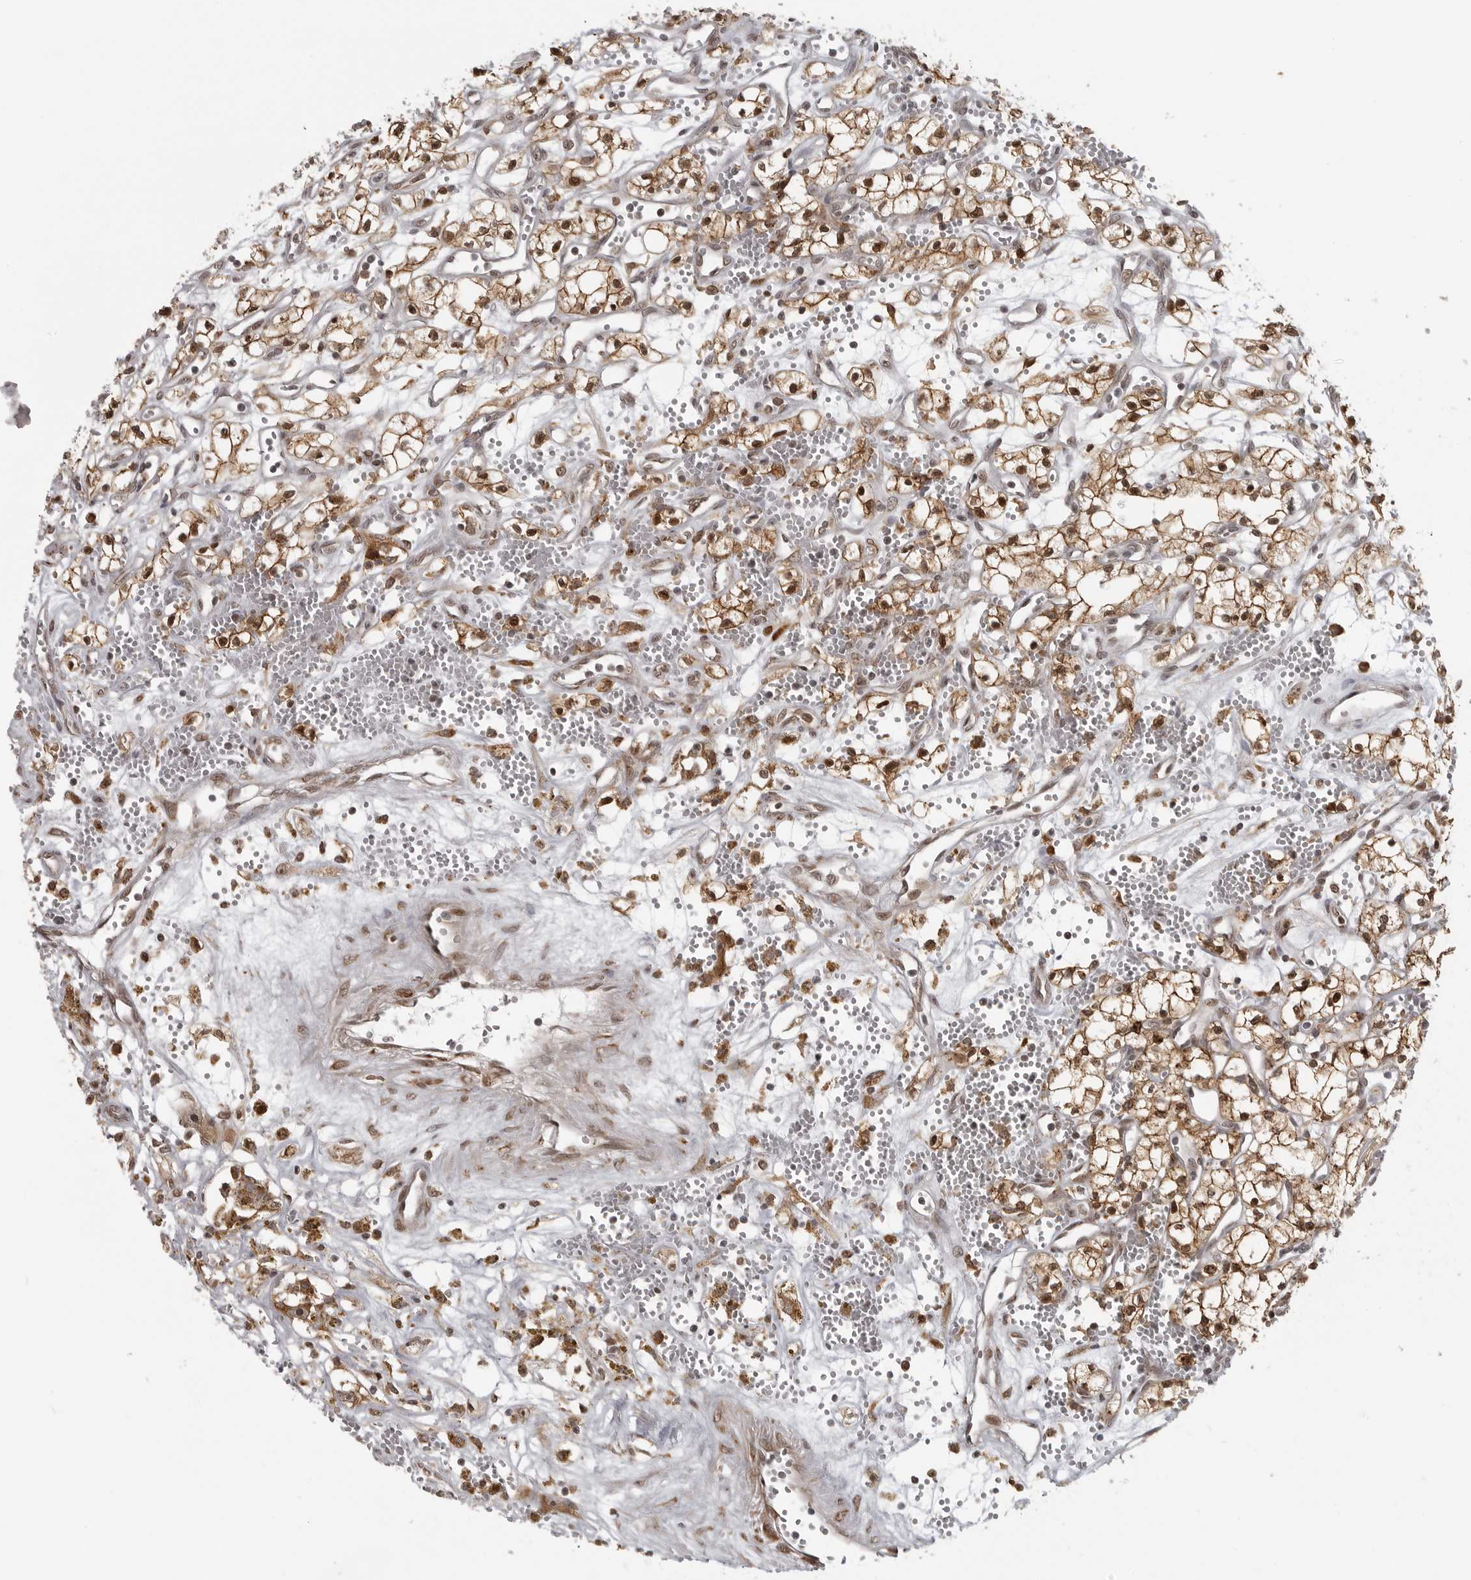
{"staining": {"intensity": "strong", "quantity": ">75%", "location": "cytoplasmic/membranous,nuclear"}, "tissue": "renal cancer", "cell_type": "Tumor cells", "image_type": "cancer", "snomed": [{"axis": "morphology", "description": "Adenocarcinoma, NOS"}, {"axis": "topography", "description": "Kidney"}], "caption": "A photomicrograph showing strong cytoplasmic/membranous and nuclear positivity in approximately >75% of tumor cells in adenocarcinoma (renal), as visualized by brown immunohistochemical staining.", "gene": "ISG20L2", "patient": {"sex": "male", "age": 59}}